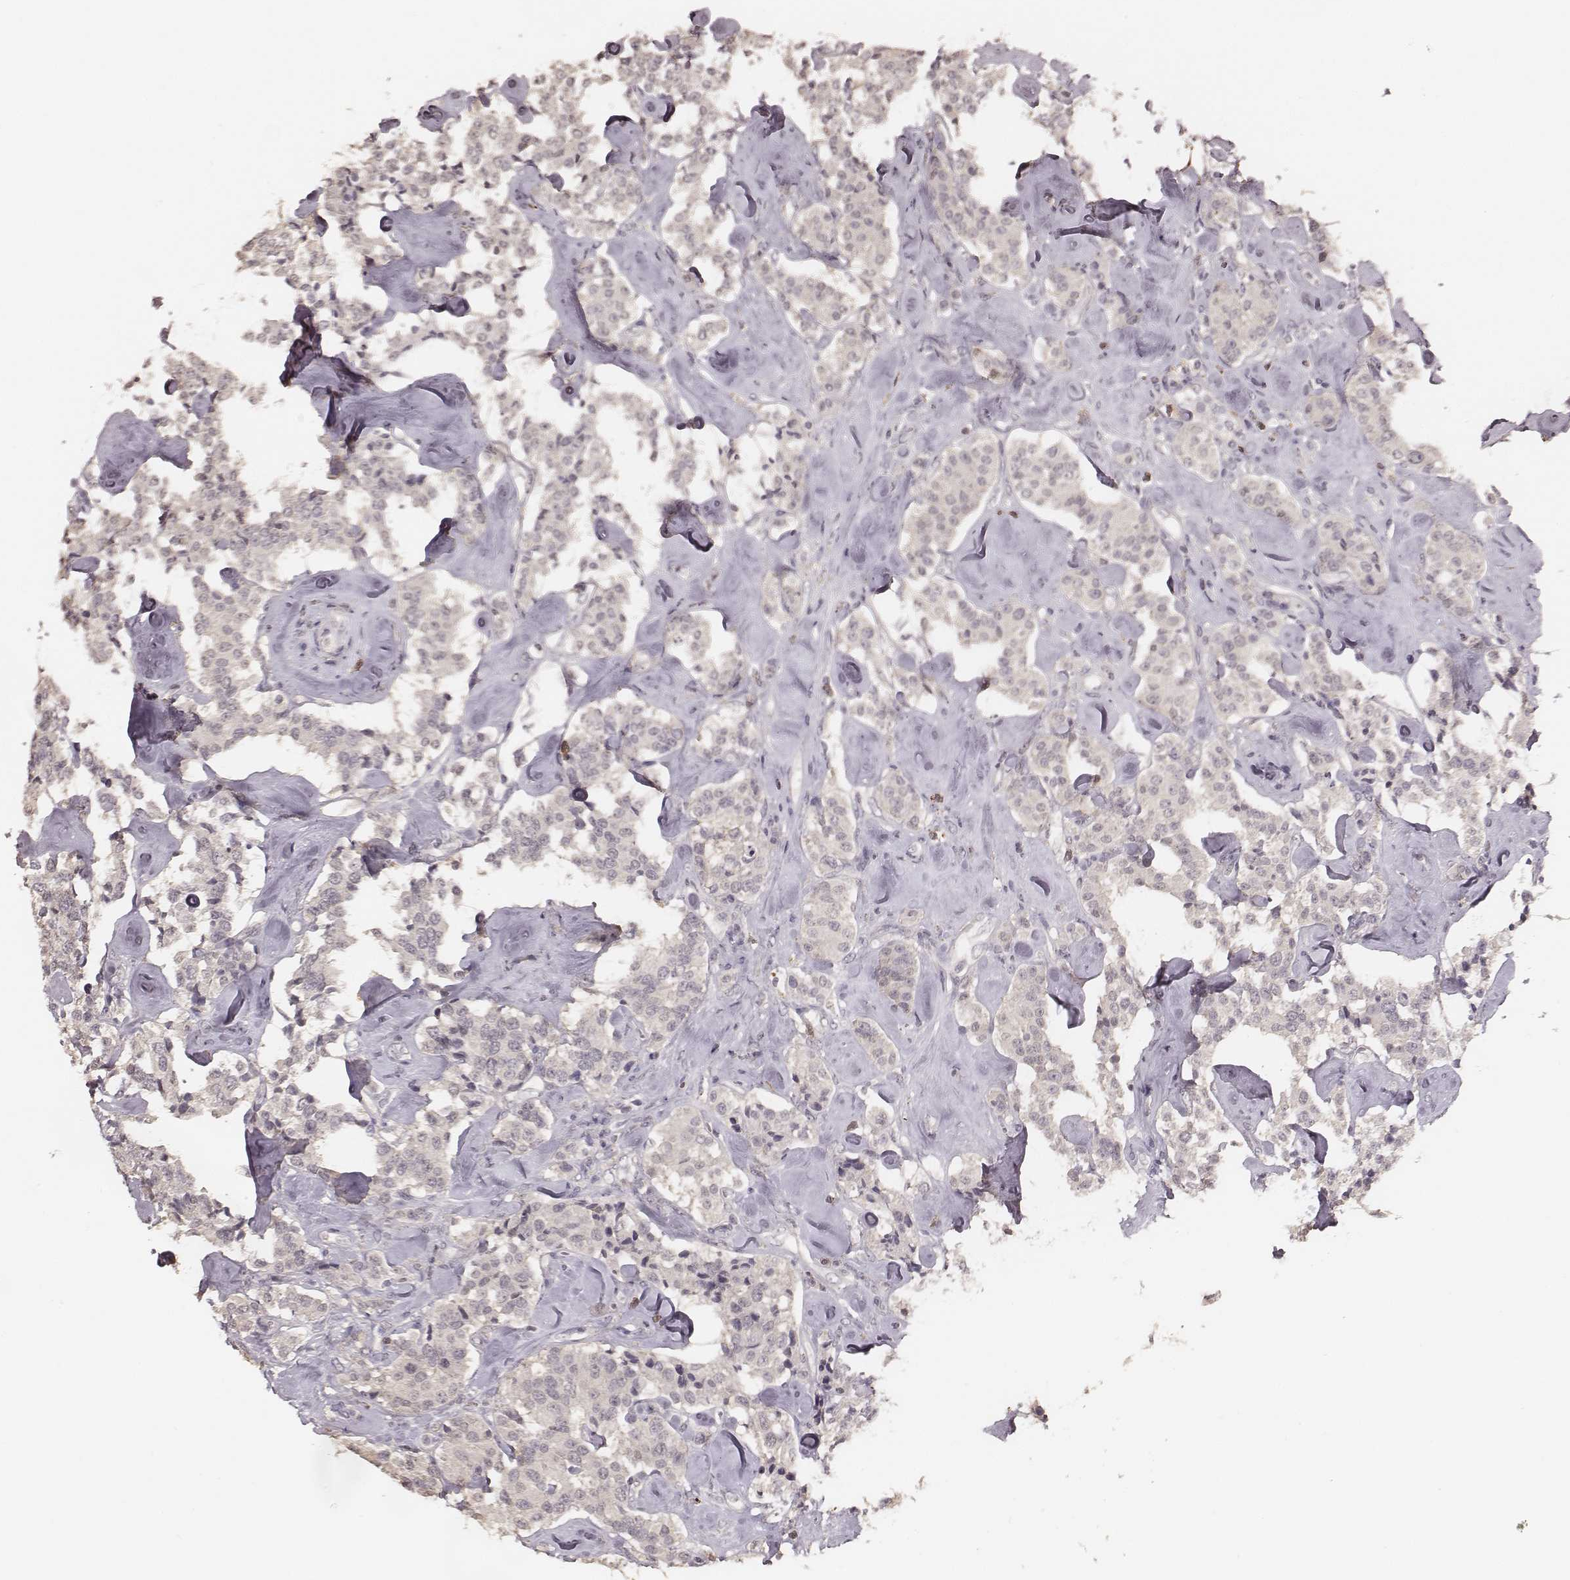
{"staining": {"intensity": "negative", "quantity": "none", "location": "none"}, "tissue": "carcinoid", "cell_type": "Tumor cells", "image_type": "cancer", "snomed": [{"axis": "morphology", "description": "Carcinoid, malignant, NOS"}, {"axis": "topography", "description": "Pancreas"}], "caption": "Immunohistochemistry of carcinoid reveals no expression in tumor cells. Brightfield microscopy of IHC stained with DAB (brown) and hematoxylin (blue), captured at high magnification.", "gene": "LY6K", "patient": {"sex": "male", "age": 41}}